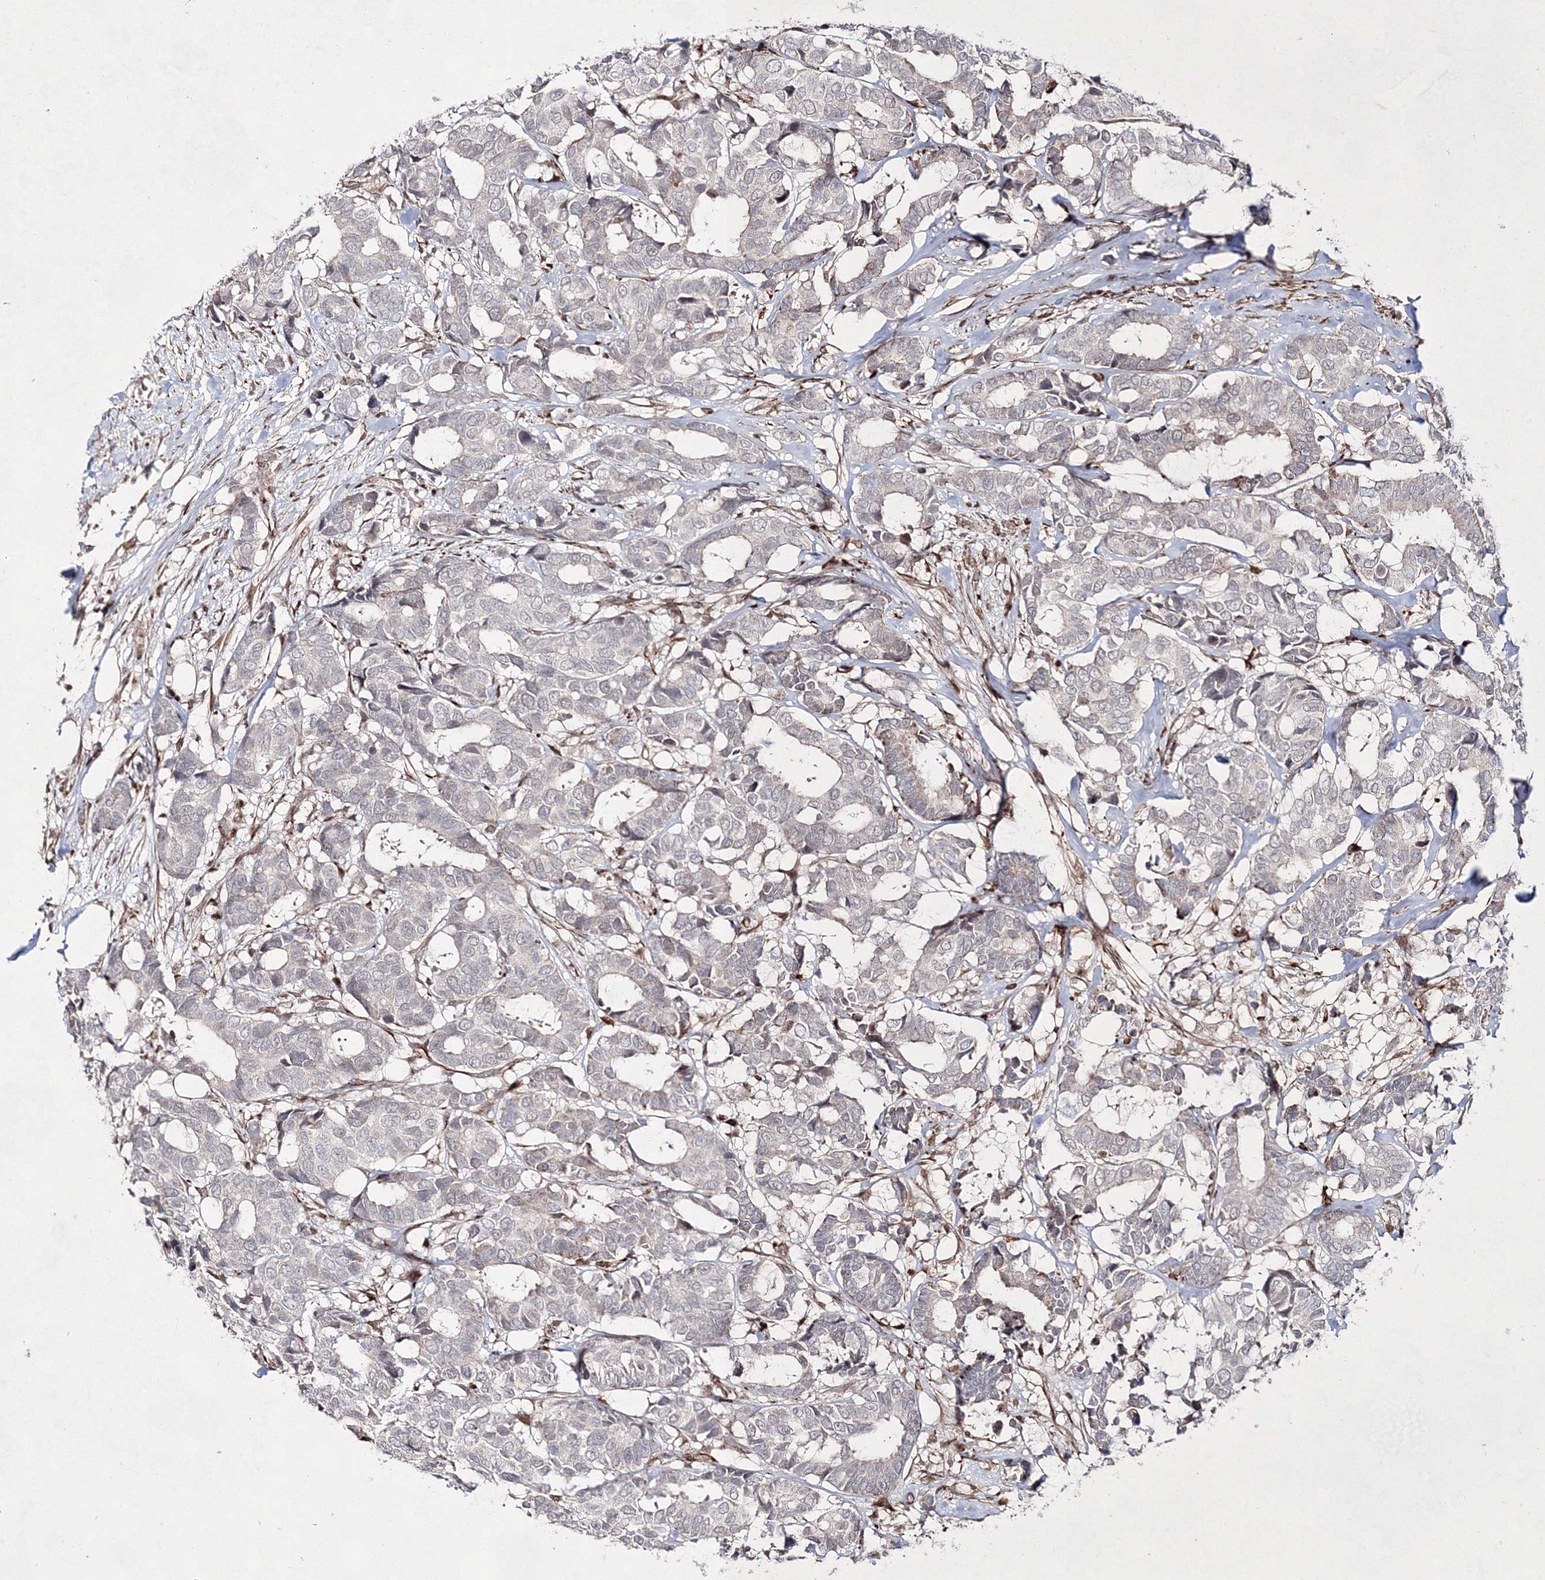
{"staining": {"intensity": "negative", "quantity": "none", "location": "none"}, "tissue": "breast cancer", "cell_type": "Tumor cells", "image_type": "cancer", "snomed": [{"axis": "morphology", "description": "Duct carcinoma"}, {"axis": "topography", "description": "Breast"}], "caption": "An immunohistochemistry (IHC) image of breast cancer (invasive ductal carcinoma) is shown. There is no staining in tumor cells of breast cancer (invasive ductal carcinoma).", "gene": "SNIP1", "patient": {"sex": "female", "age": 87}}